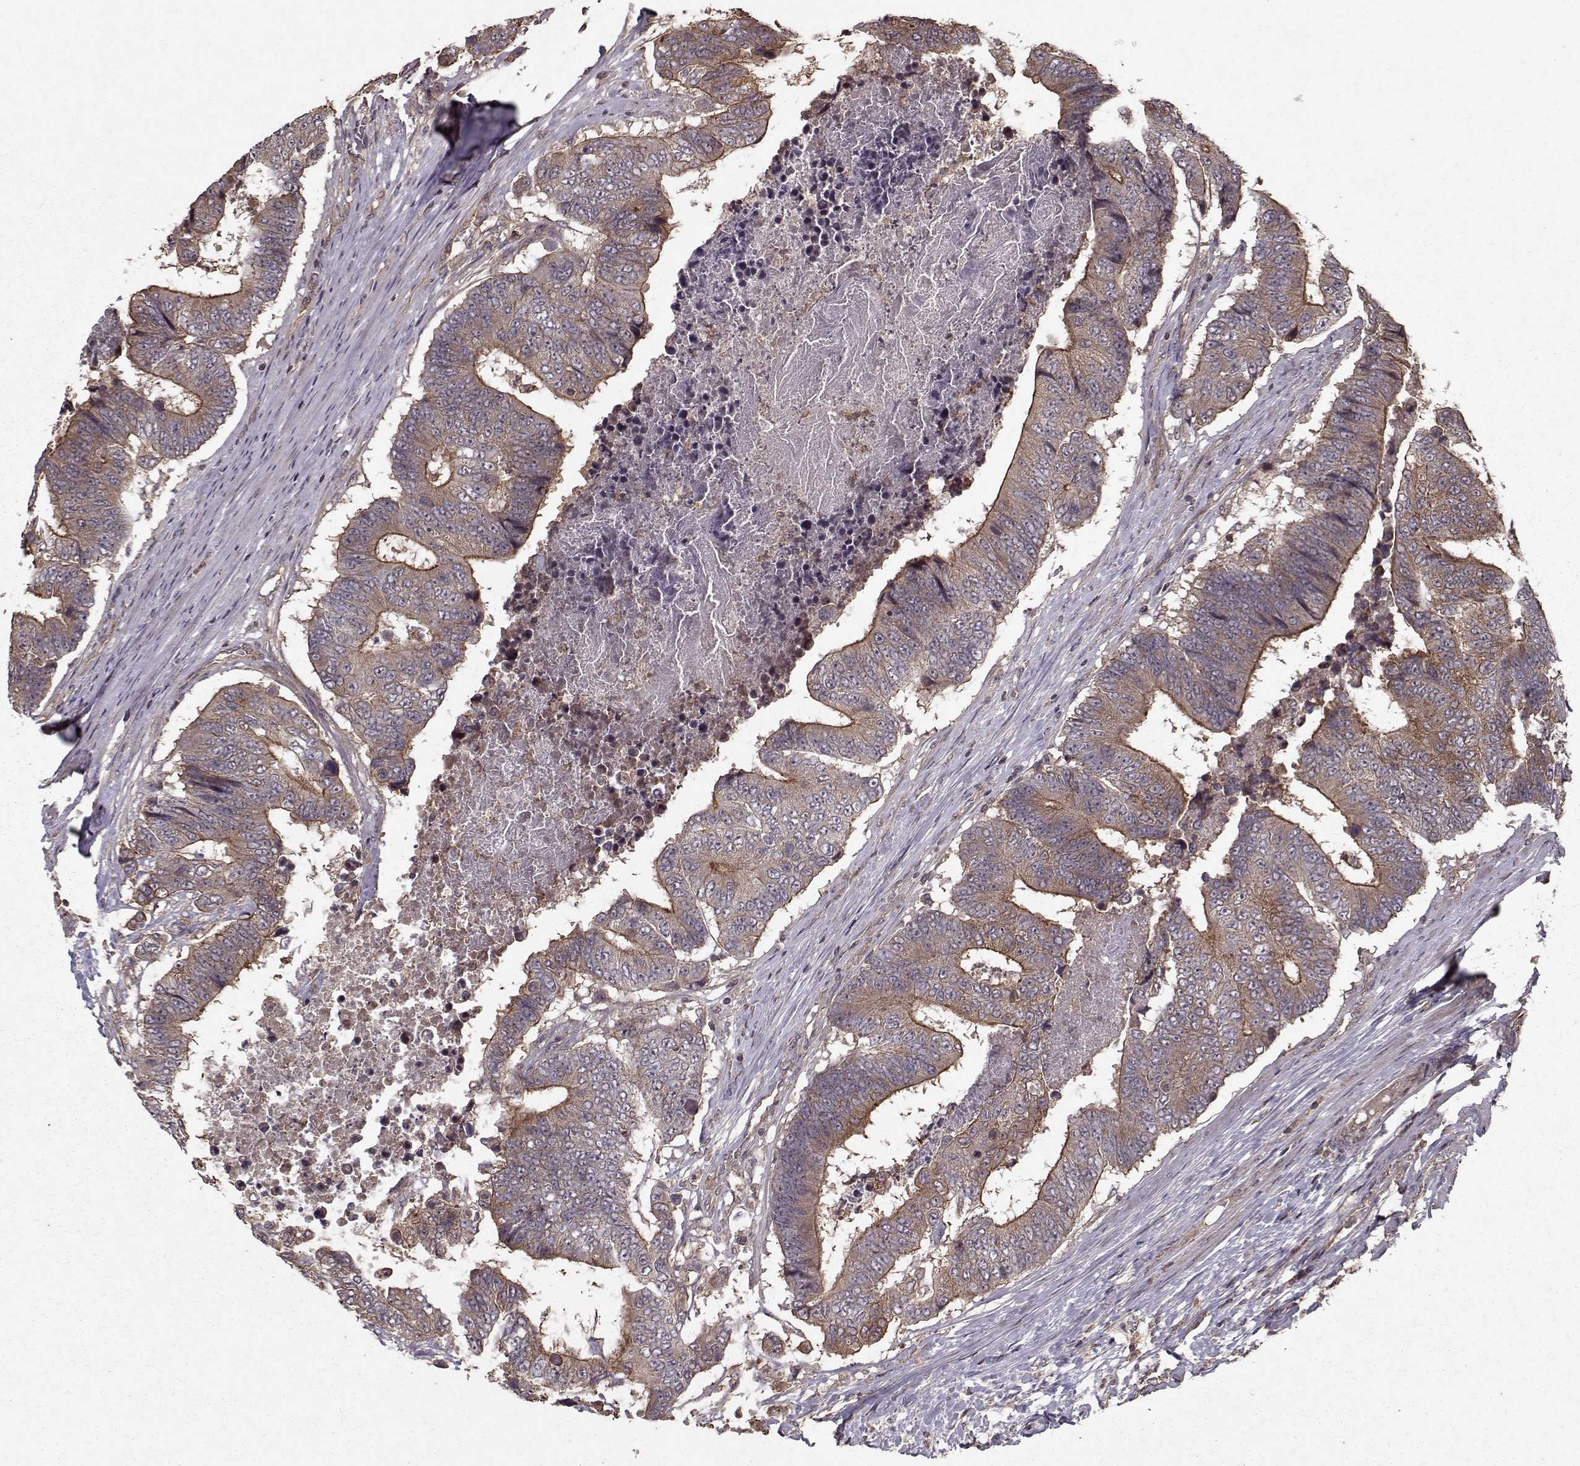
{"staining": {"intensity": "strong", "quantity": "25%-75%", "location": "cytoplasmic/membranous"}, "tissue": "colorectal cancer", "cell_type": "Tumor cells", "image_type": "cancer", "snomed": [{"axis": "morphology", "description": "Adenocarcinoma, NOS"}, {"axis": "topography", "description": "Colon"}], "caption": "This photomicrograph reveals immunohistochemistry staining of colorectal cancer, with high strong cytoplasmic/membranous staining in about 25%-75% of tumor cells.", "gene": "PPP1R12A", "patient": {"sex": "female", "age": 48}}